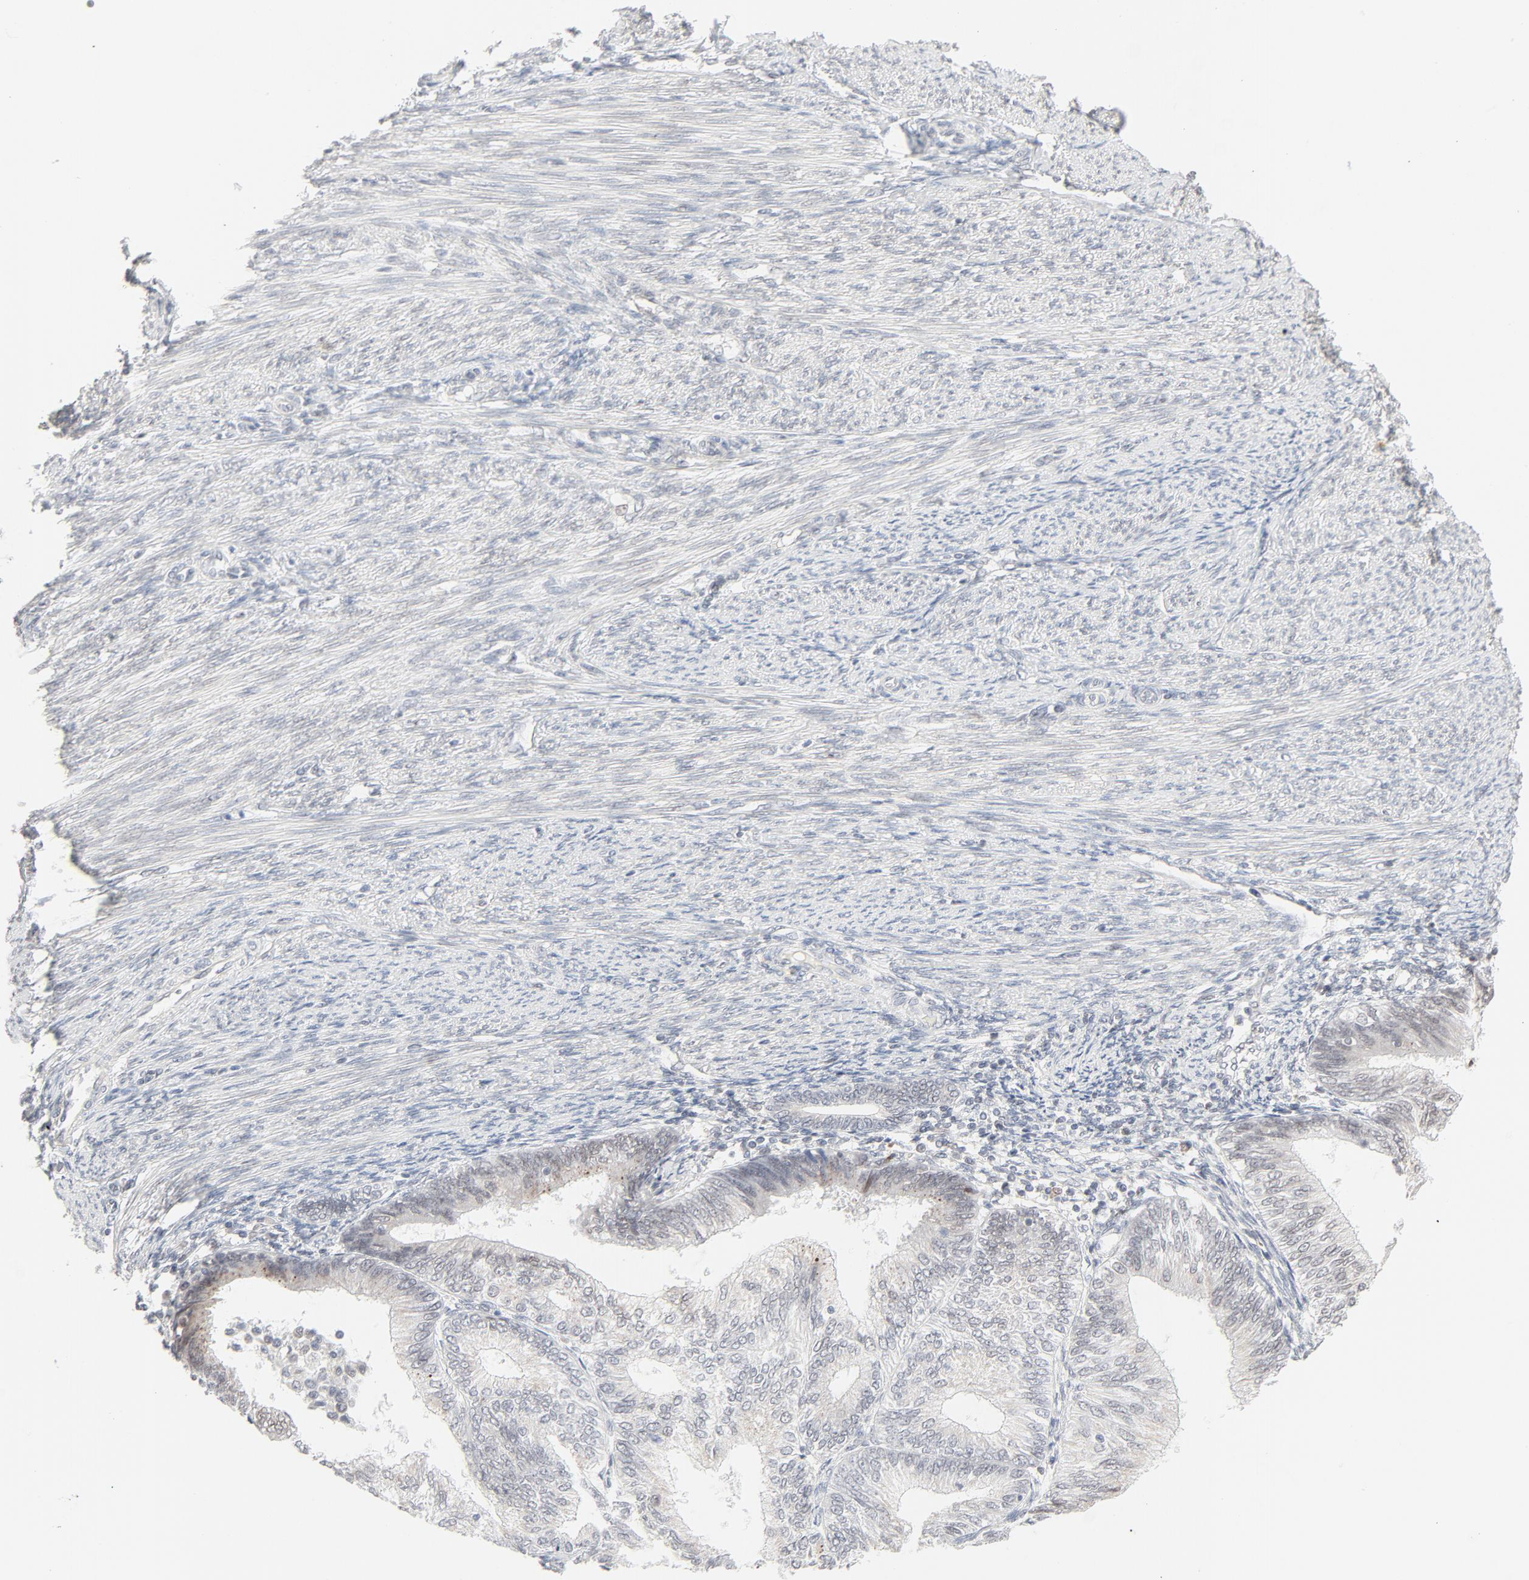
{"staining": {"intensity": "weak", "quantity": "<25%", "location": "cytoplasmic/membranous,nuclear"}, "tissue": "endometrial cancer", "cell_type": "Tumor cells", "image_type": "cancer", "snomed": [{"axis": "morphology", "description": "Adenocarcinoma, NOS"}, {"axis": "topography", "description": "Endometrium"}], "caption": "This image is of endometrial adenocarcinoma stained with IHC to label a protein in brown with the nuclei are counter-stained blue. There is no expression in tumor cells.", "gene": "MAD1L1", "patient": {"sex": "female", "age": 55}}